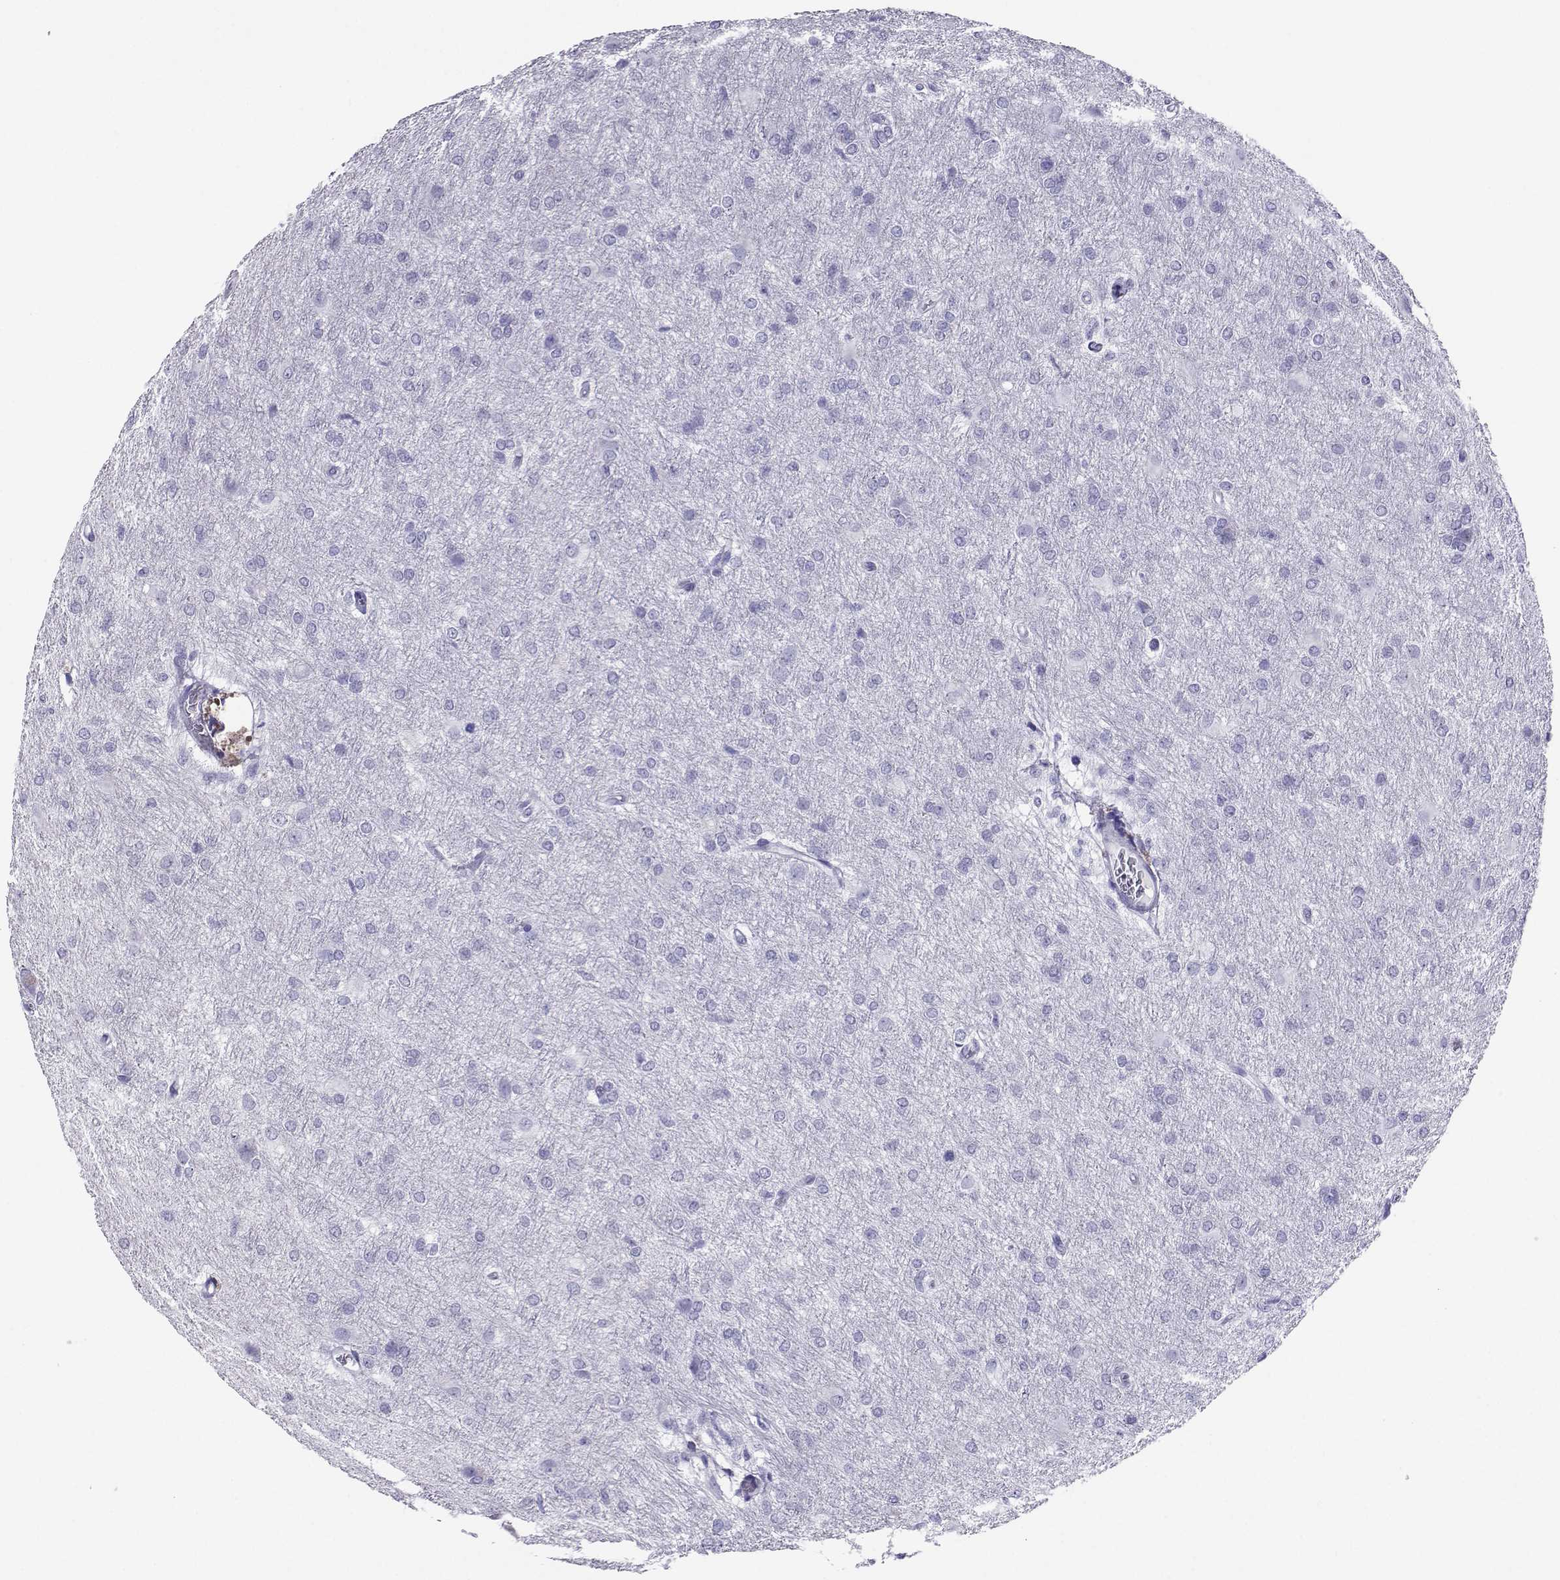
{"staining": {"intensity": "negative", "quantity": "none", "location": "none"}, "tissue": "glioma", "cell_type": "Tumor cells", "image_type": "cancer", "snomed": [{"axis": "morphology", "description": "Glioma, malignant, High grade"}, {"axis": "topography", "description": "Brain"}], "caption": "Immunohistochemical staining of human glioma exhibits no significant staining in tumor cells.", "gene": "LORICRIN", "patient": {"sex": "male", "age": 68}}